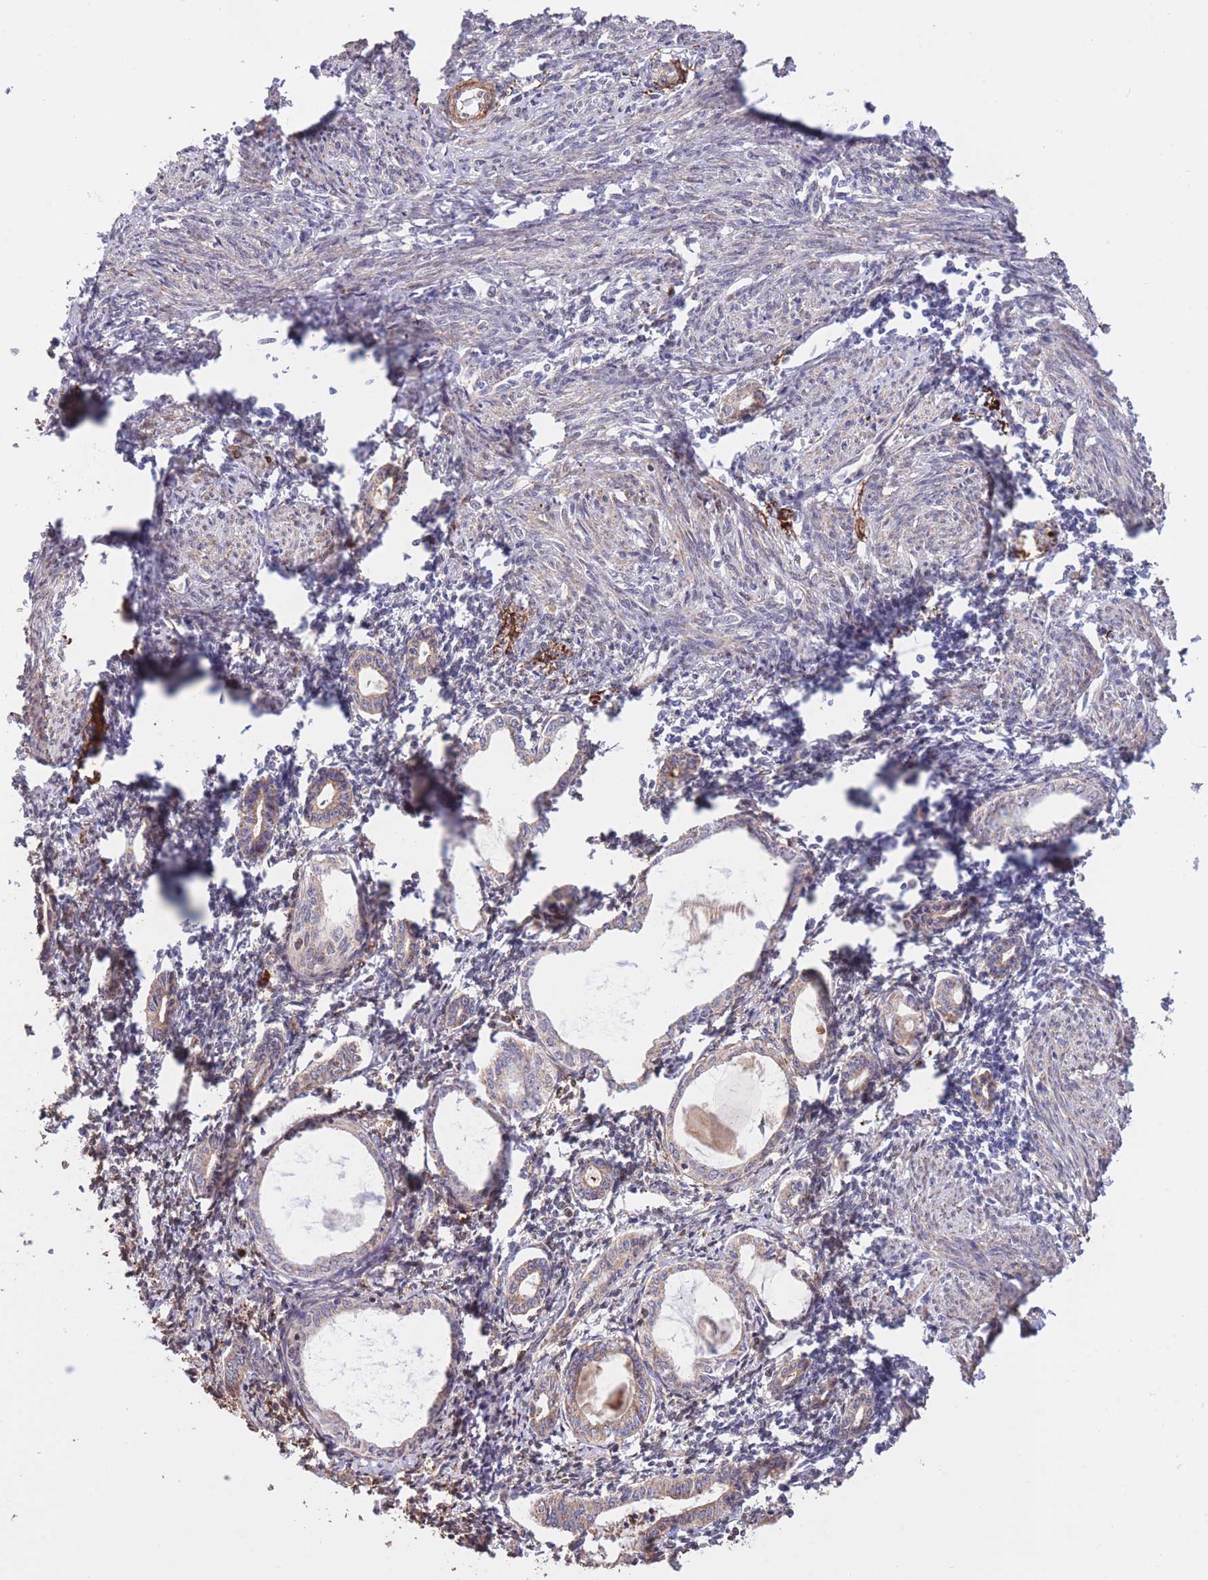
{"staining": {"intensity": "moderate", "quantity": "<25%", "location": "cytoplasmic/membranous"}, "tissue": "endometrium", "cell_type": "Cells in endometrial stroma", "image_type": "normal", "snomed": [{"axis": "morphology", "description": "Normal tissue, NOS"}, {"axis": "topography", "description": "Endometrium"}], "caption": "The histopathology image demonstrates a brown stain indicating the presence of a protein in the cytoplasmic/membranous of cells in endometrial stroma in endometrium.", "gene": "ATP13A2", "patient": {"sex": "female", "age": 63}}